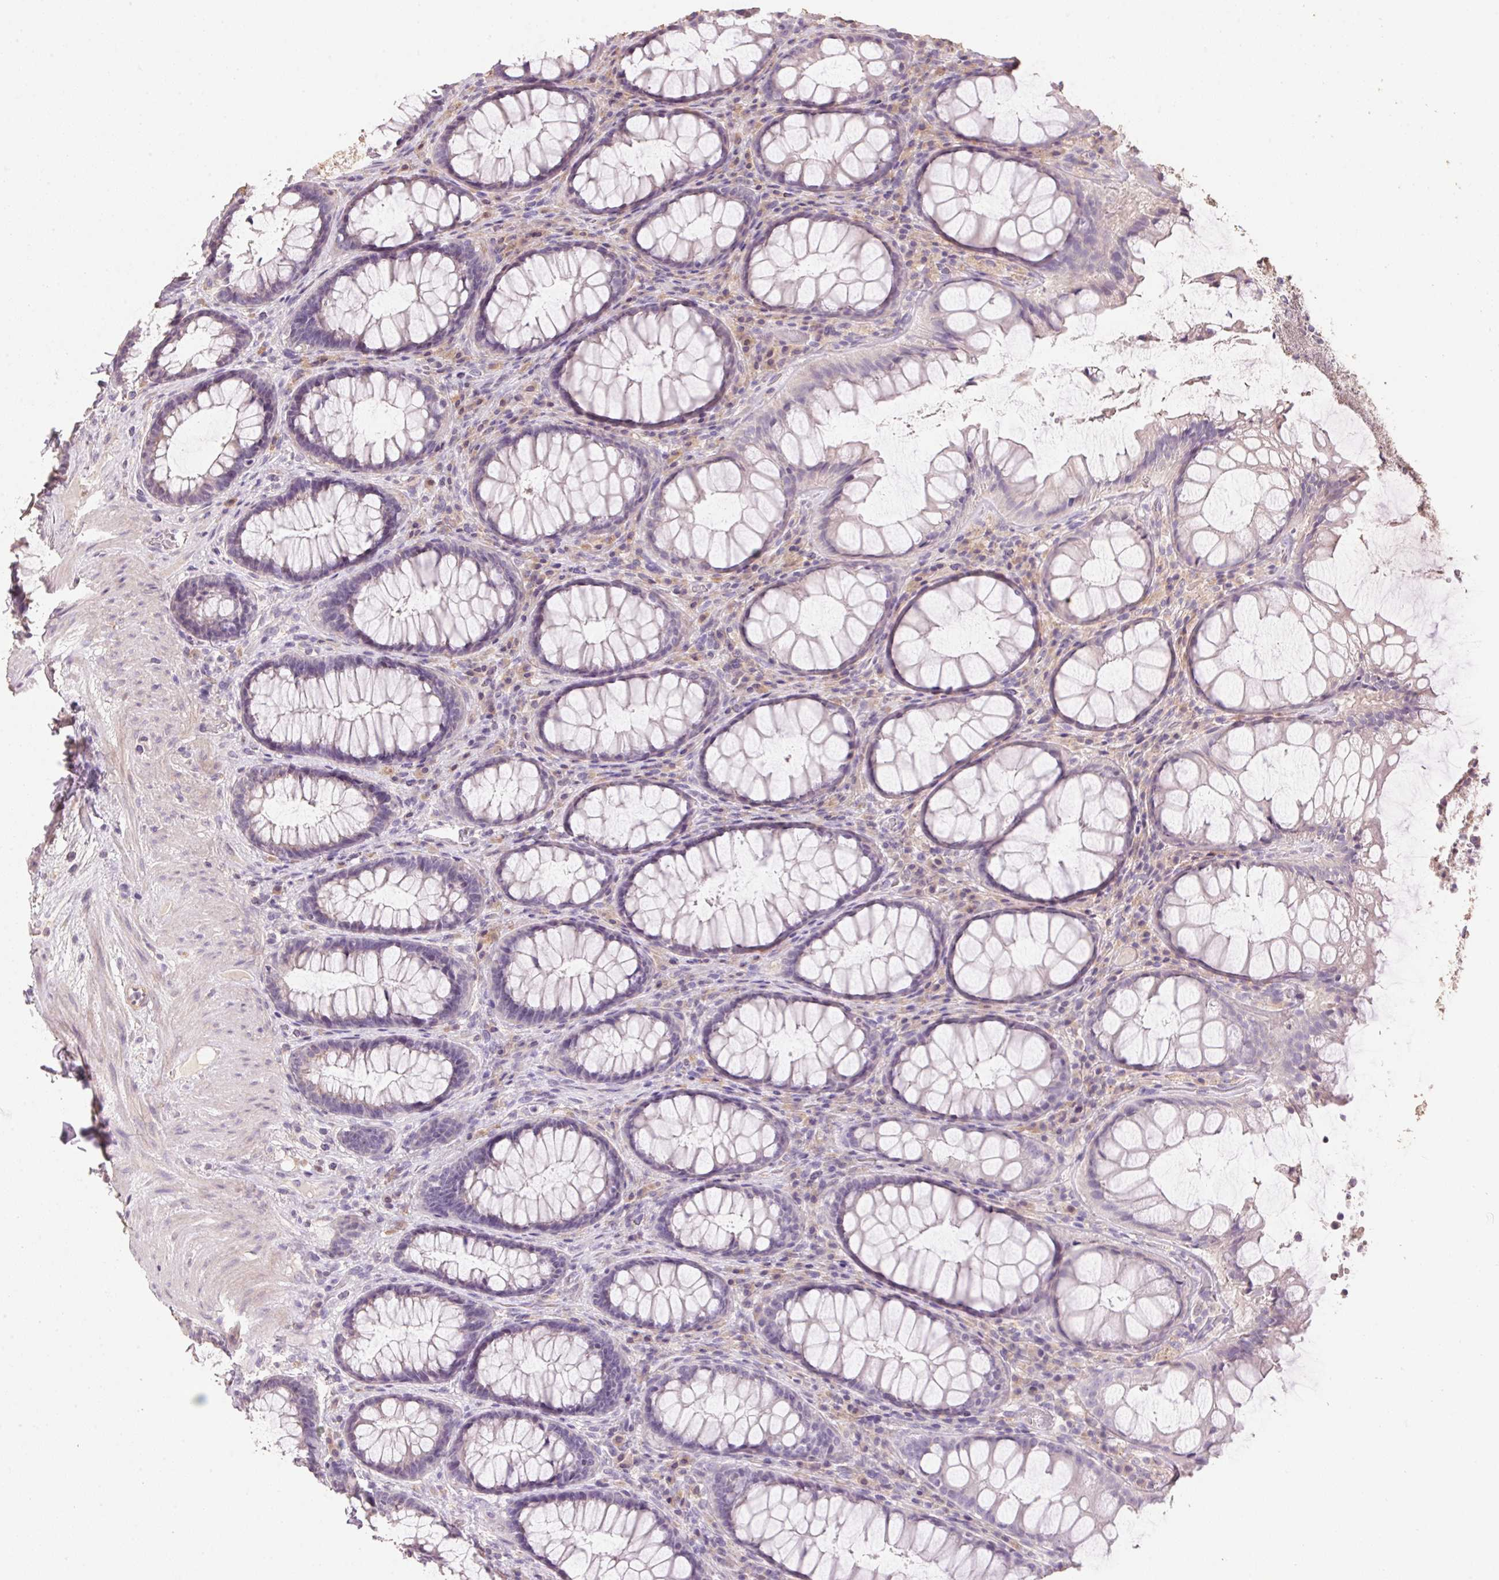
{"staining": {"intensity": "negative", "quantity": "none", "location": "none"}, "tissue": "rectum", "cell_type": "Glandular cells", "image_type": "normal", "snomed": [{"axis": "morphology", "description": "Normal tissue, NOS"}, {"axis": "topography", "description": "Rectum"}], "caption": "DAB immunohistochemical staining of unremarkable human rectum demonstrates no significant expression in glandular cells. The staining is performed using DAB brown chromogen with nuclei counter-stained in using hematoxylin.", "gene": "LYZL6", "patient": {"sex": "male", "age": 72}}